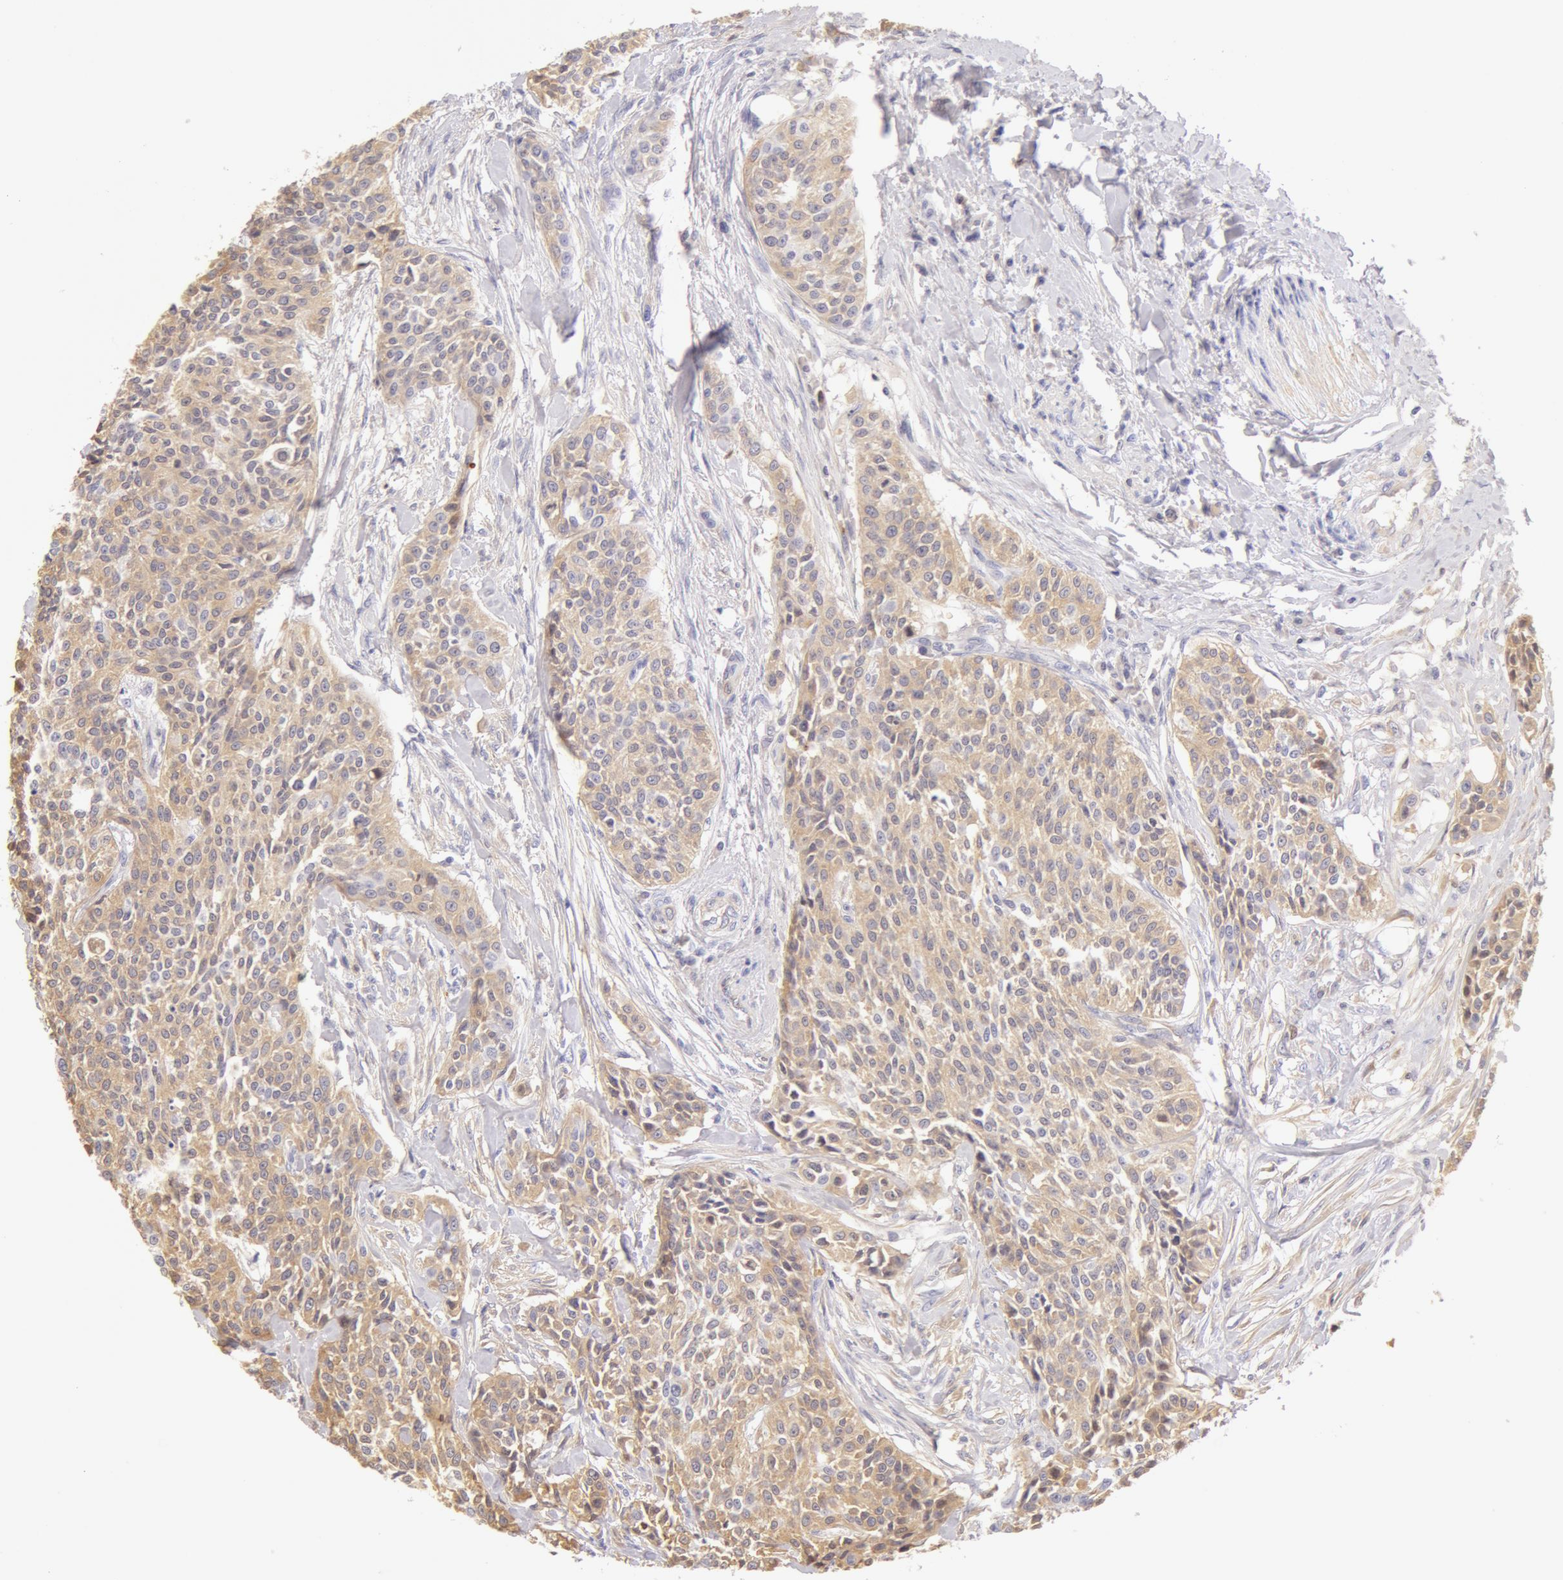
{"staining": {"intensity": "weak", "quantity": ">75%", "location": "cytoplasmic/membranous"}, "tissue": "urothelial cancer", "cell_type": "Tumor cells", "image_type": "cancer", "snomed": [{"axis": "morphology", "description": "Urothelial carcinoma, High grade"}, {"axis": "topography", "description": "Urinary bladder"}], "caption": "There is low levels of weak cytoplasmic/membranous expression in tumor cells of urothelial carcinoma (high-grade), as demonstrated by immunohistochemical staining (brown color).", "gene": "AHSG", "patient": {"sex": "male", "age": 56}}